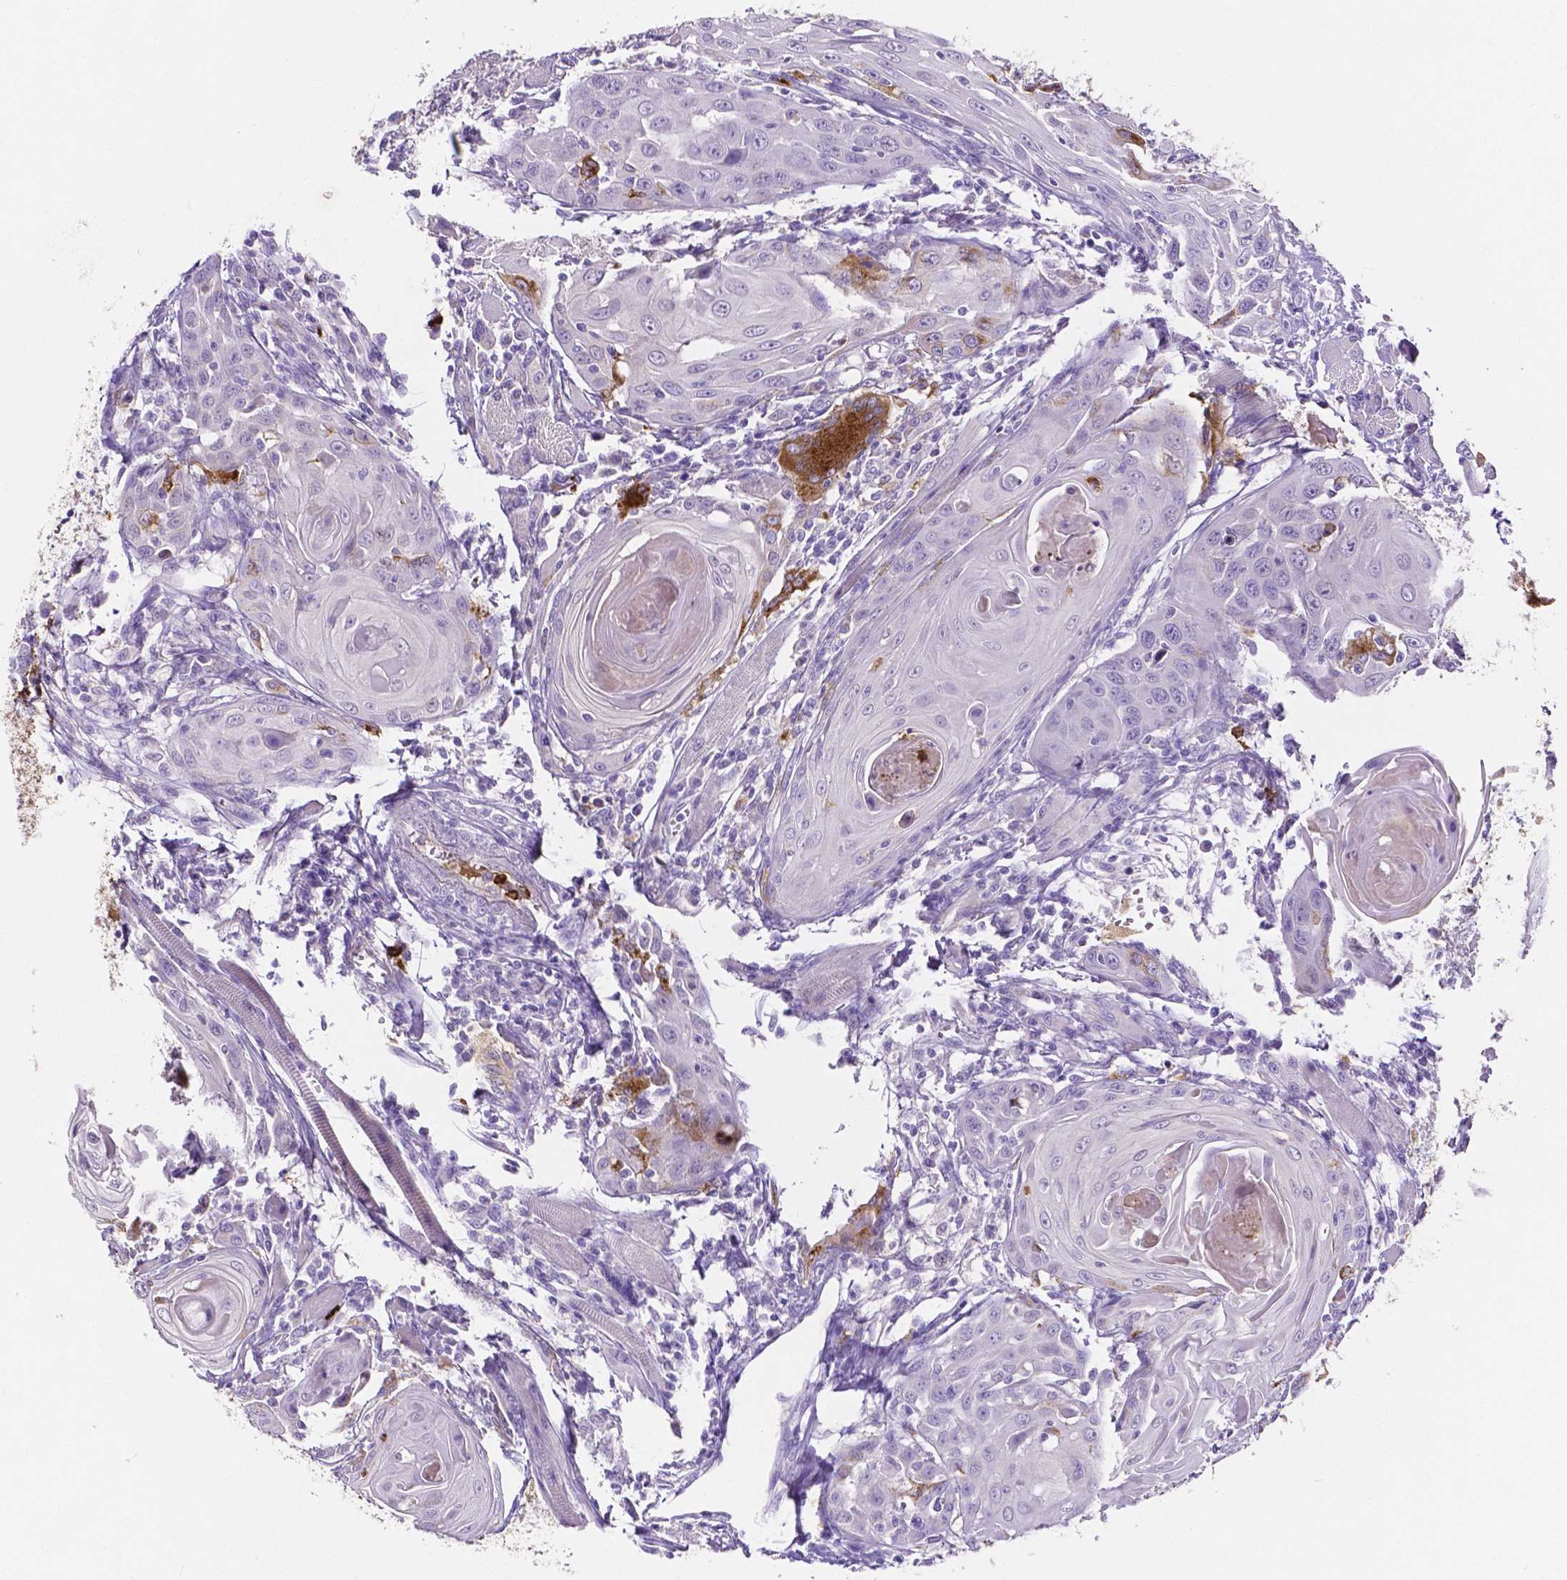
{"staining": {"intensity": "negative", "quantity": "none", "location": "none"}, "tissue": "head and neck cancer", "cell_type": "Tumor cells", "image_type": "cancer", "snomed": [{"axis": "morphology", "description": "Squamous cell carcinoma, NOS"}, {"axis": "topography", "description": "Head-Neck"}], "caption": "Tumor cells show no significant protein expression in head and neck cancer.", "gene": "MMP9", "patient": {"sex": "female", "age": 80}}